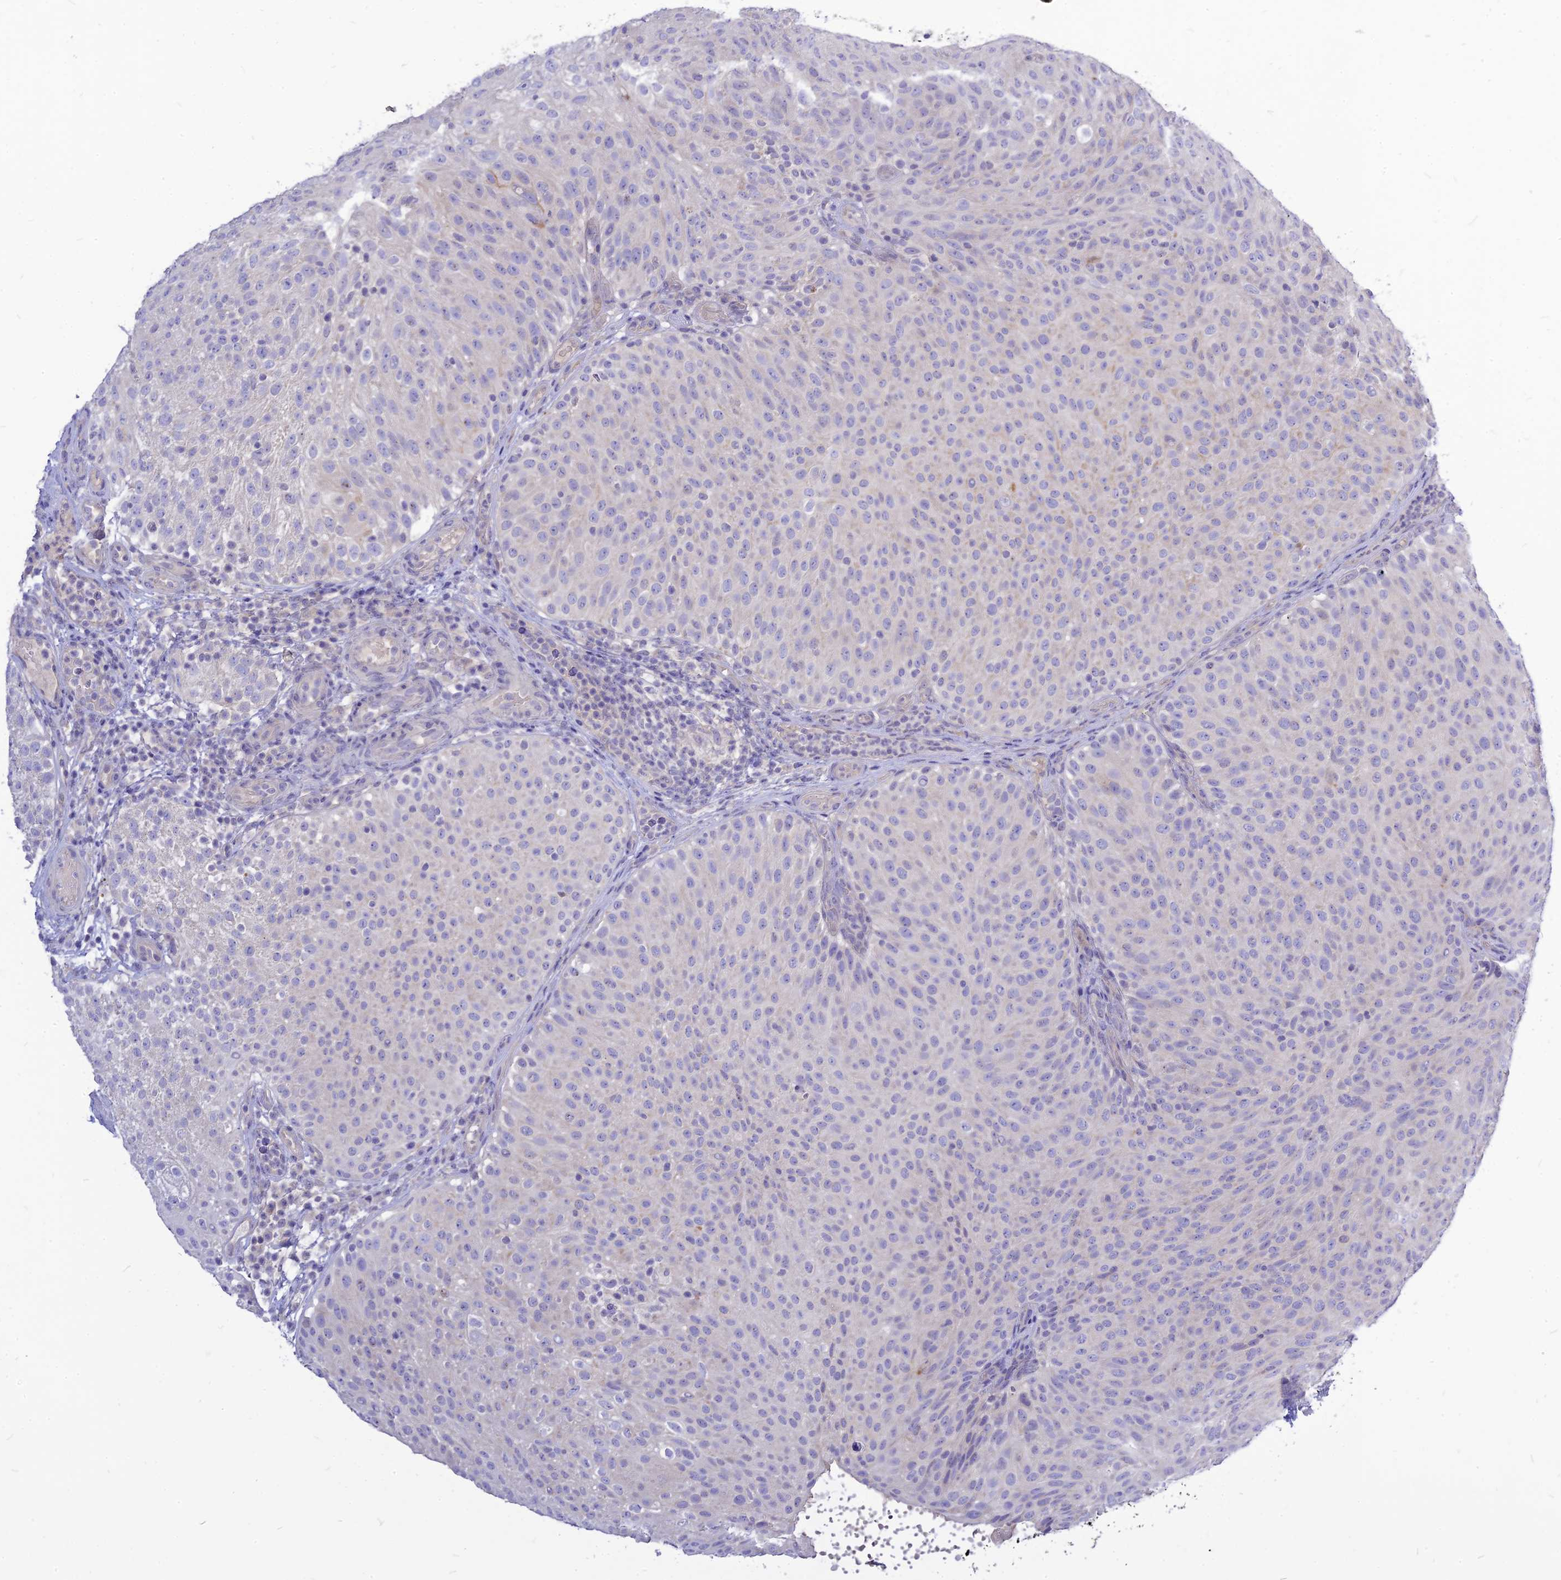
{"staining": {"intensity": "negative", "quantity": "none", "location": "none"}, "tissue": "urothelial cancer", "cell_type": "Tumor cells", "image_type": "cancer", "snomed": [{"axis": "morphology", "description": "Urothelial carcinoma, Low grade"}, {"axis": "topography", "description": "Urinary bladder"}], "caption": "An IHC micrograph of urothelial cancer is shown. There is no staining in tumor cells of urothelial cancer.", "gene": "CZIB", "patient": {"sex": "male", "age": 78}}